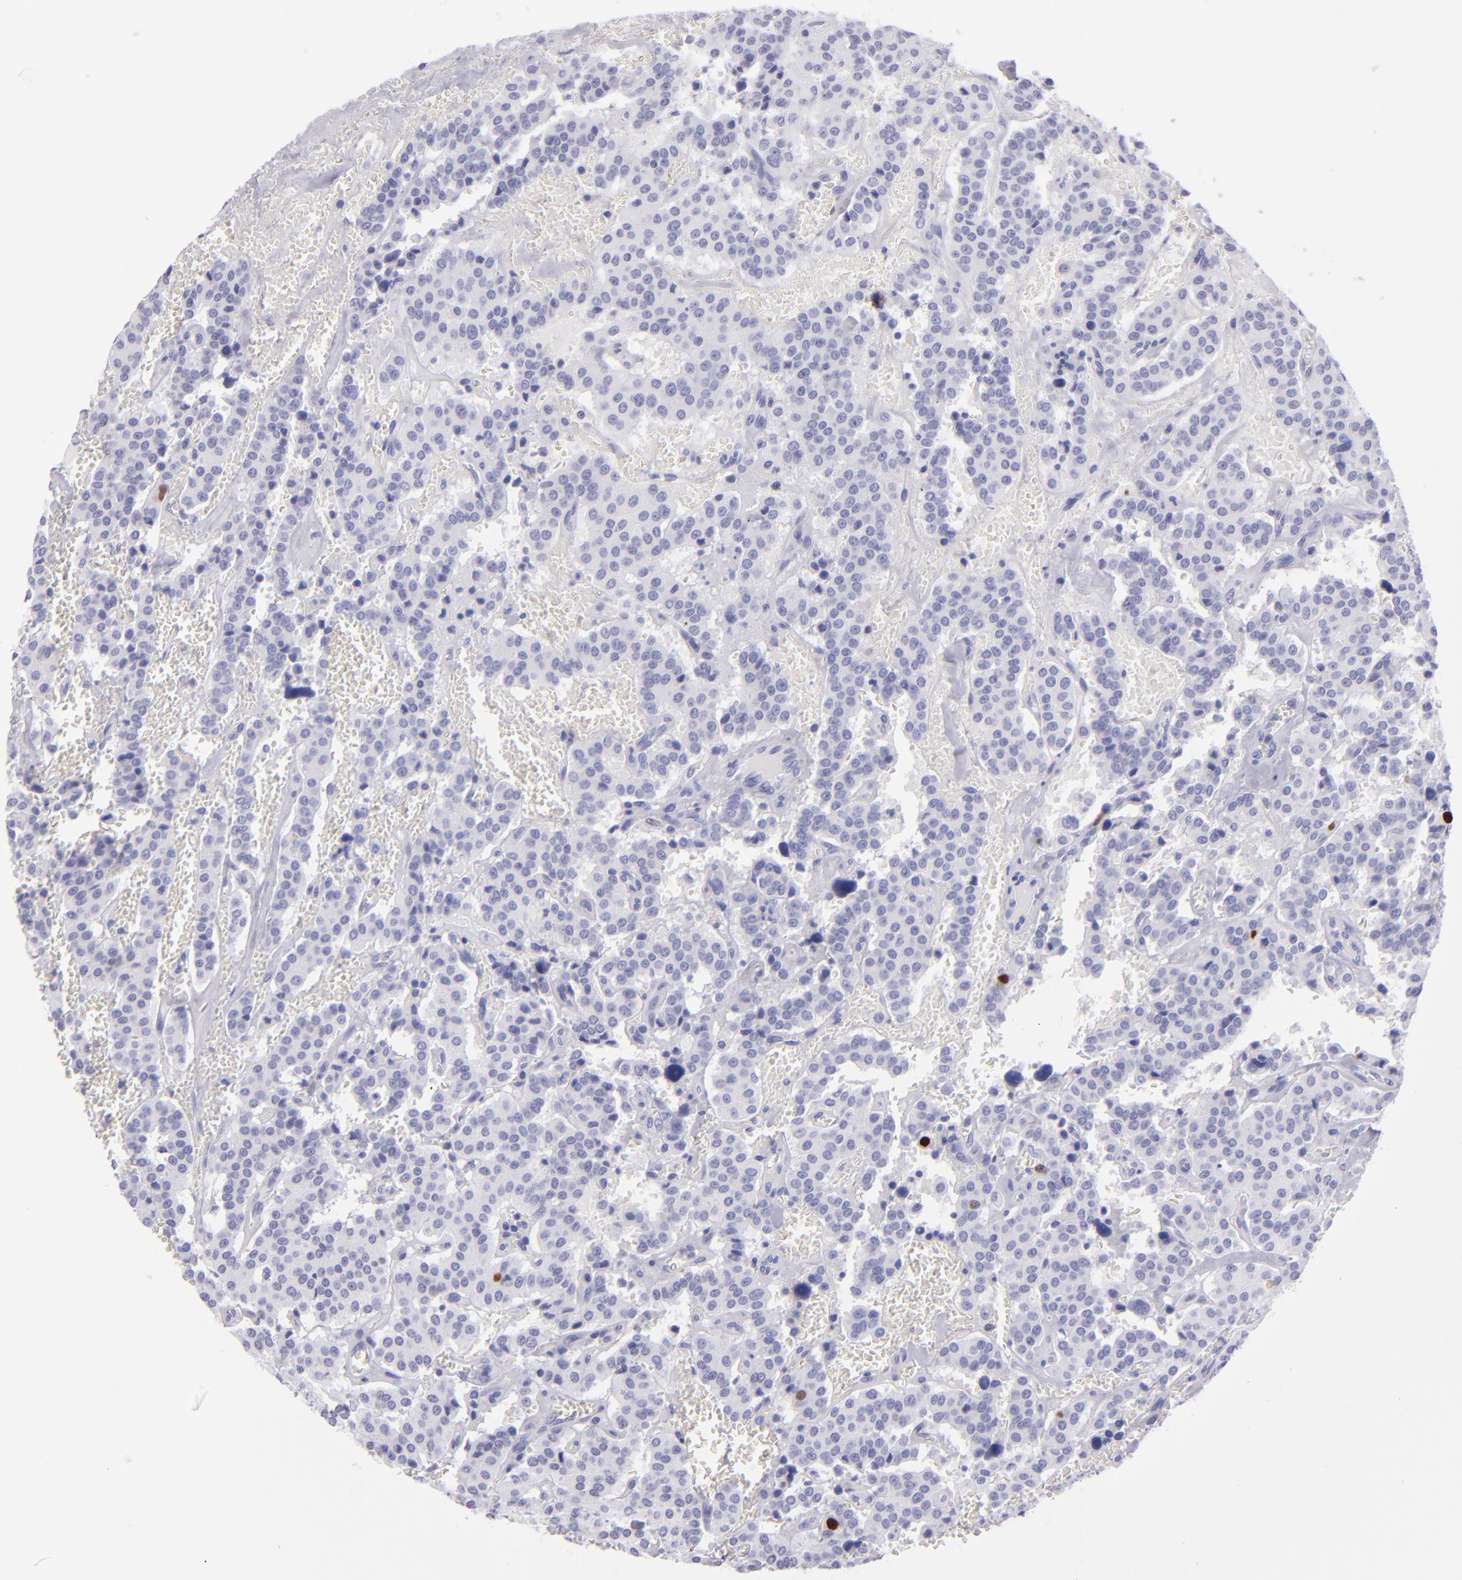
{"staining": {"intensity": "strong", "quantity": "<25%", "location": "nuclear"}, "tissue": "carcinoid", "cell_type": "Tumor cells", "image_type": "cancer", "snomed": [{"axis": "morphology", "description": "Carcinoid, malignant, NOS"}, {"axis": "topography", "description": "Bronchus"}], "caption": "This histopathology image displays immunohistochemistry (IHC) staining of human malignant carcinoid, with medium strong nuclear staining in about <25% of tumor cells.", "gene": "TOP2A", "patient": {"sex": "male", "age": 55}}